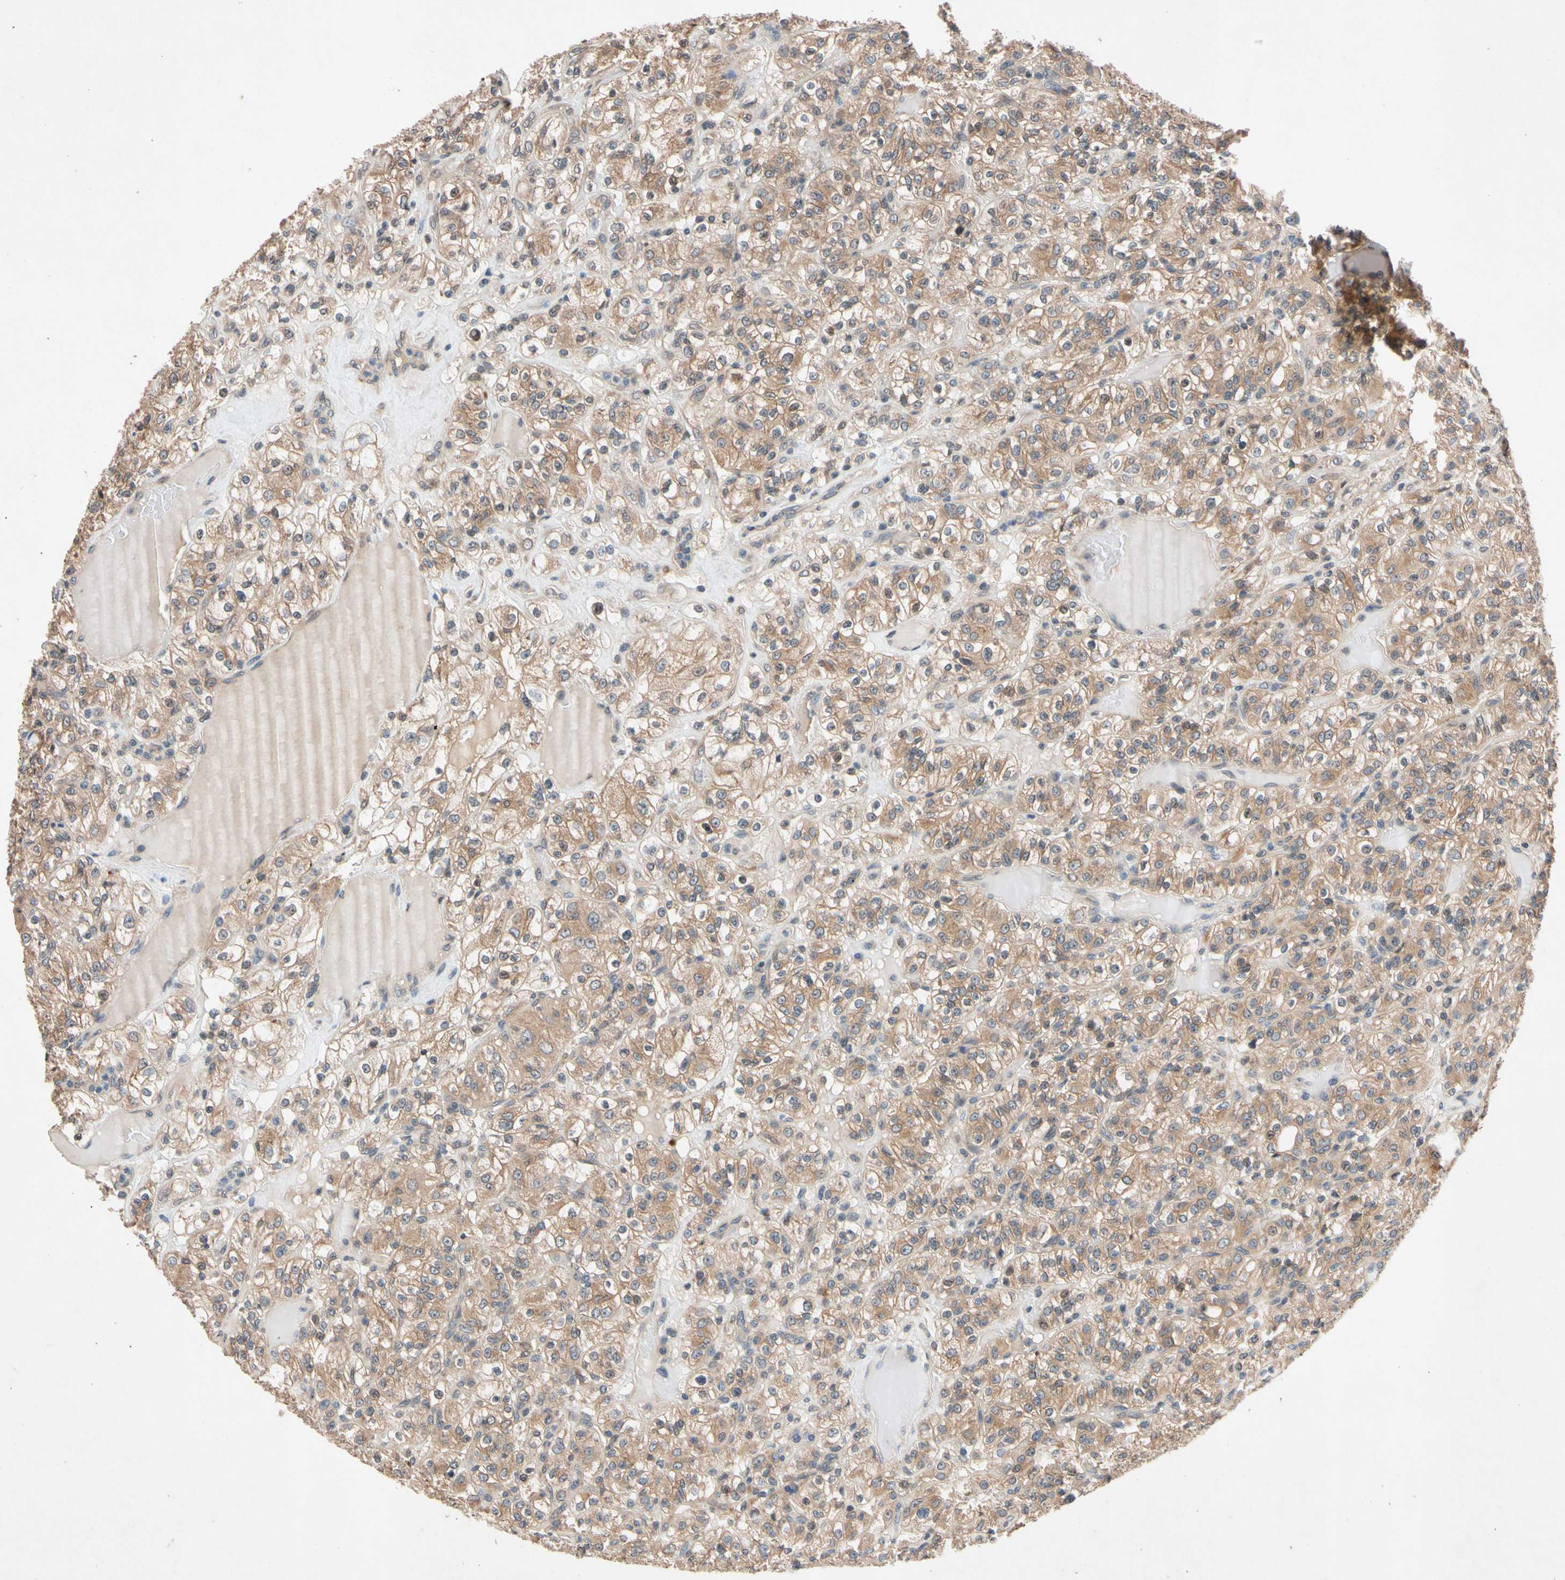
{"staining": {"intensity": "moderate", "quantity": ">75%", "location": "cytoplasmic/membranous"}, "tissue": "renal cancer", "cell_type": "Tumor cells", "image_type": "cancer", "snomed": [{"axis": "morphology", "description": "Normal tissue, NOS"}, {"axis": "morphology", "description": "Adenocarcinoma, NOS"}, {"axis": "topography", "description": "Kidney"}], "caption": "The micrograph reveals staining of renal adenocarcinoma, revealing moderate cytoplasmic/membranous protein expression (brown color) within tumor cells.", "gene": "PRDX4", "patient": {"sex": "female", "age": 72}}